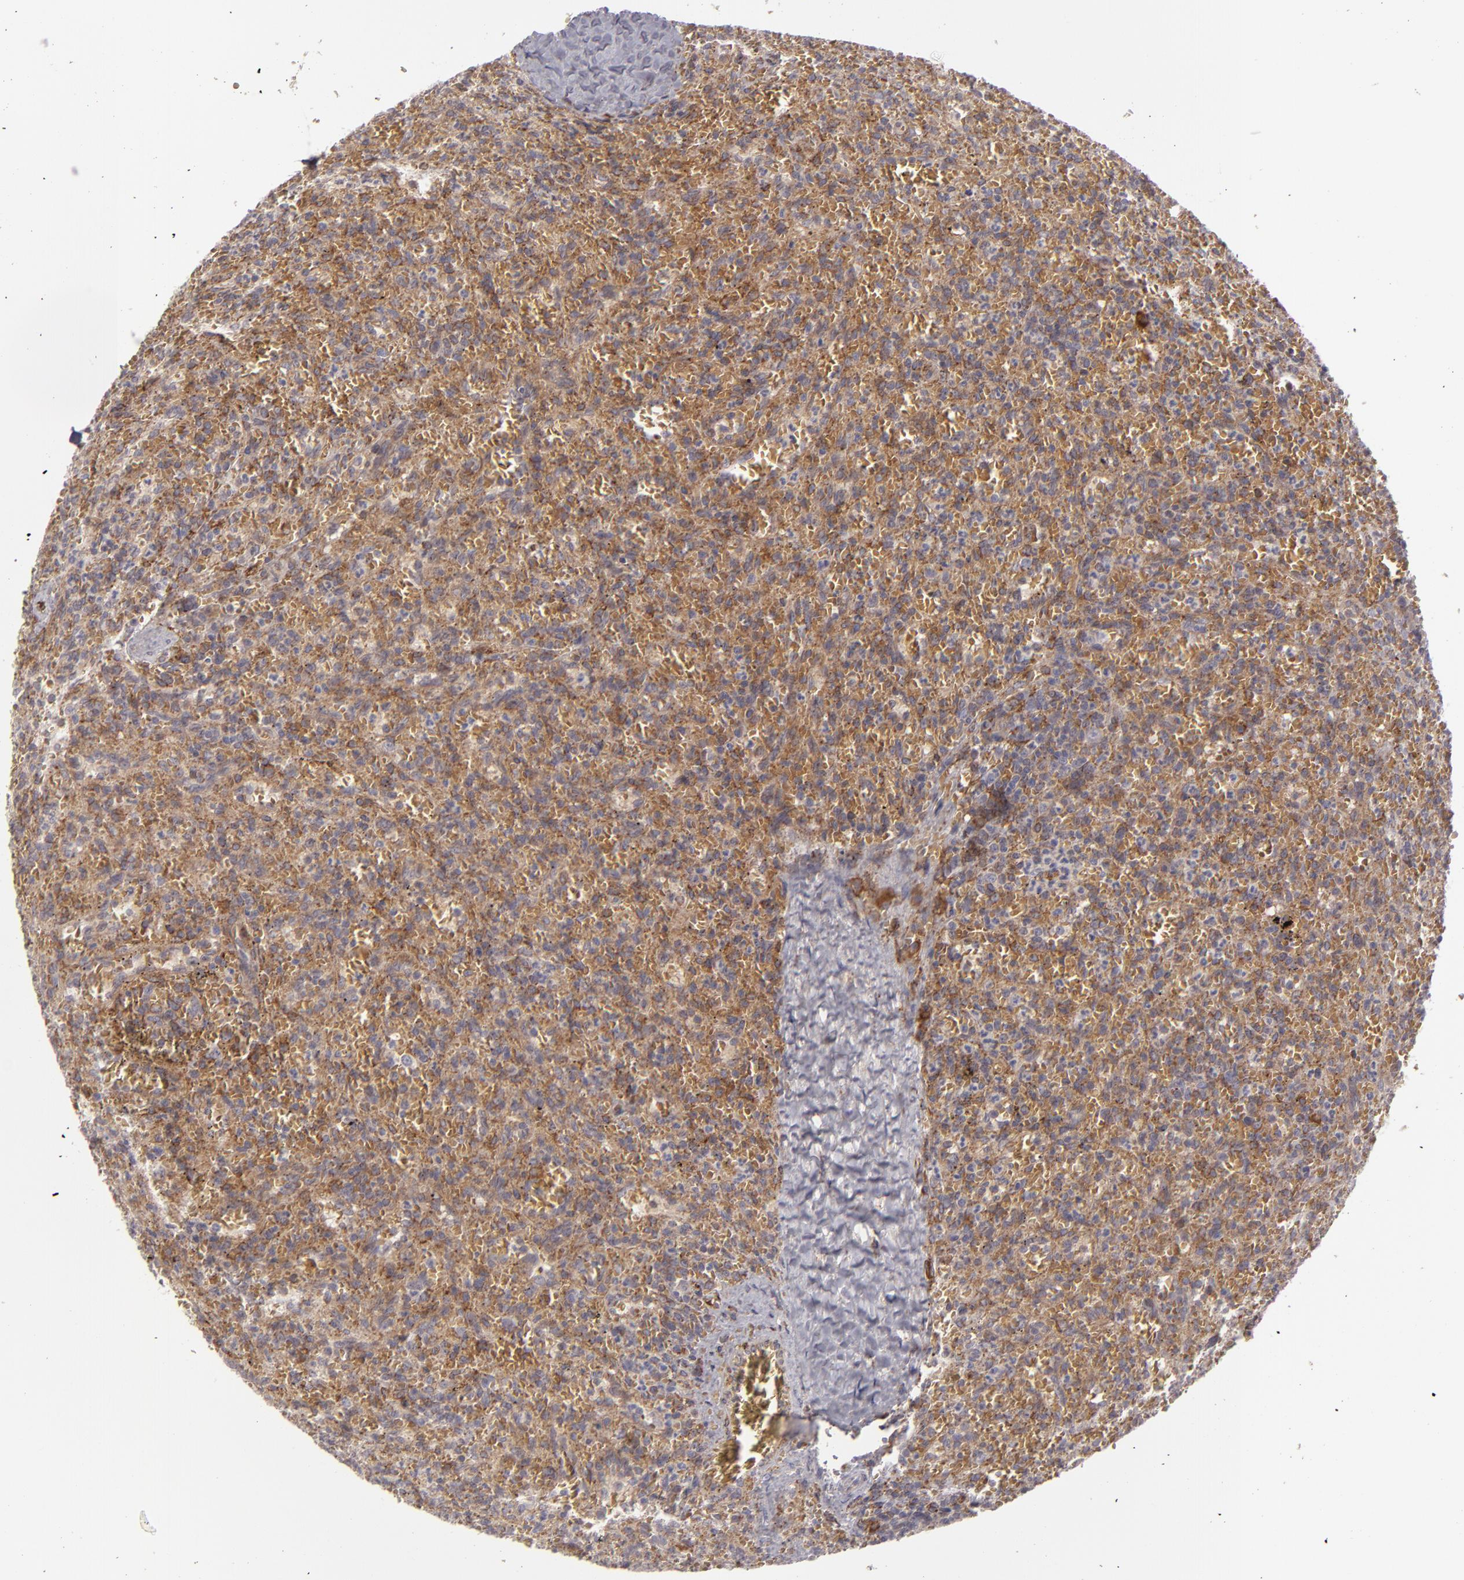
{"staining": {"intensity": "moderate", "quantity": ">75%", "location": "cytoplasmic/membranous"}, "tissue": "lymphoma", "cell_type": "Tumor cells", "image_type": "cancer", "snomed": [{"axis": "morphology", "description": "Malignant lymphoma, non-Hodgkin's type, Low grade"}, {"axis": "topography", "description": "Spleen"}], "caption": "Lymphoma stained for a protein reveals moderate cytoplasmic/membranous positivity in tumor cells.", "gene": "CFB", "patient": {"sex": "female", "age": 64}}